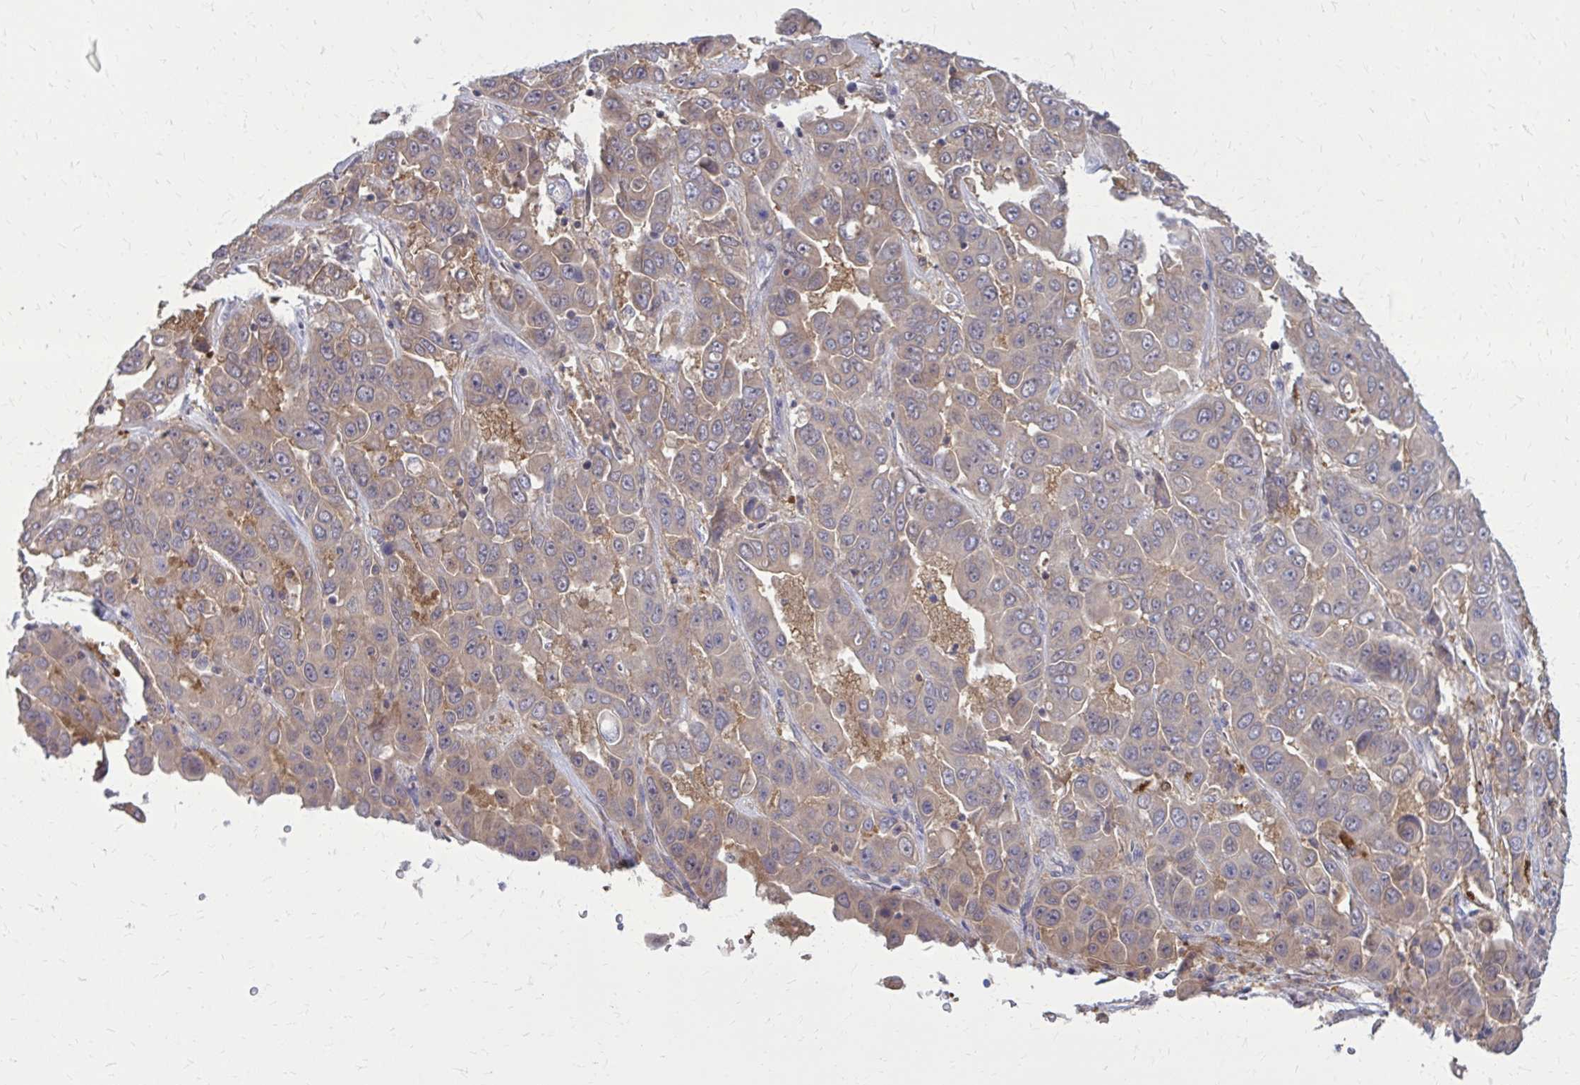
{"staining": {"intensity": "weak", "quantity": "<25%", "location": "cytoplasmic/membranous"}, "tissue": "liver cancer", "cell_type": "Tumor cells", "image_type": "cancer", "snomed": [{"axis": "morphology", "description": "Cholangiocarcinoma"}, {"axis": "topography", "description": "Liver"}], "caption": "Immunohistochemistry (IHC) histopathology image of human liver cancer (cholangiocarcinoma) stained for a protein (brown), which exhibits no positivity in tumor cells. (Stains: DAB (3,3'-diaminobenzidine) IHC with hematoxylin counter stain, Microscopy: brightfield microscopy at high magnification).", "gene": "DBI", "patient": {"sex": "female", "age": 52}}